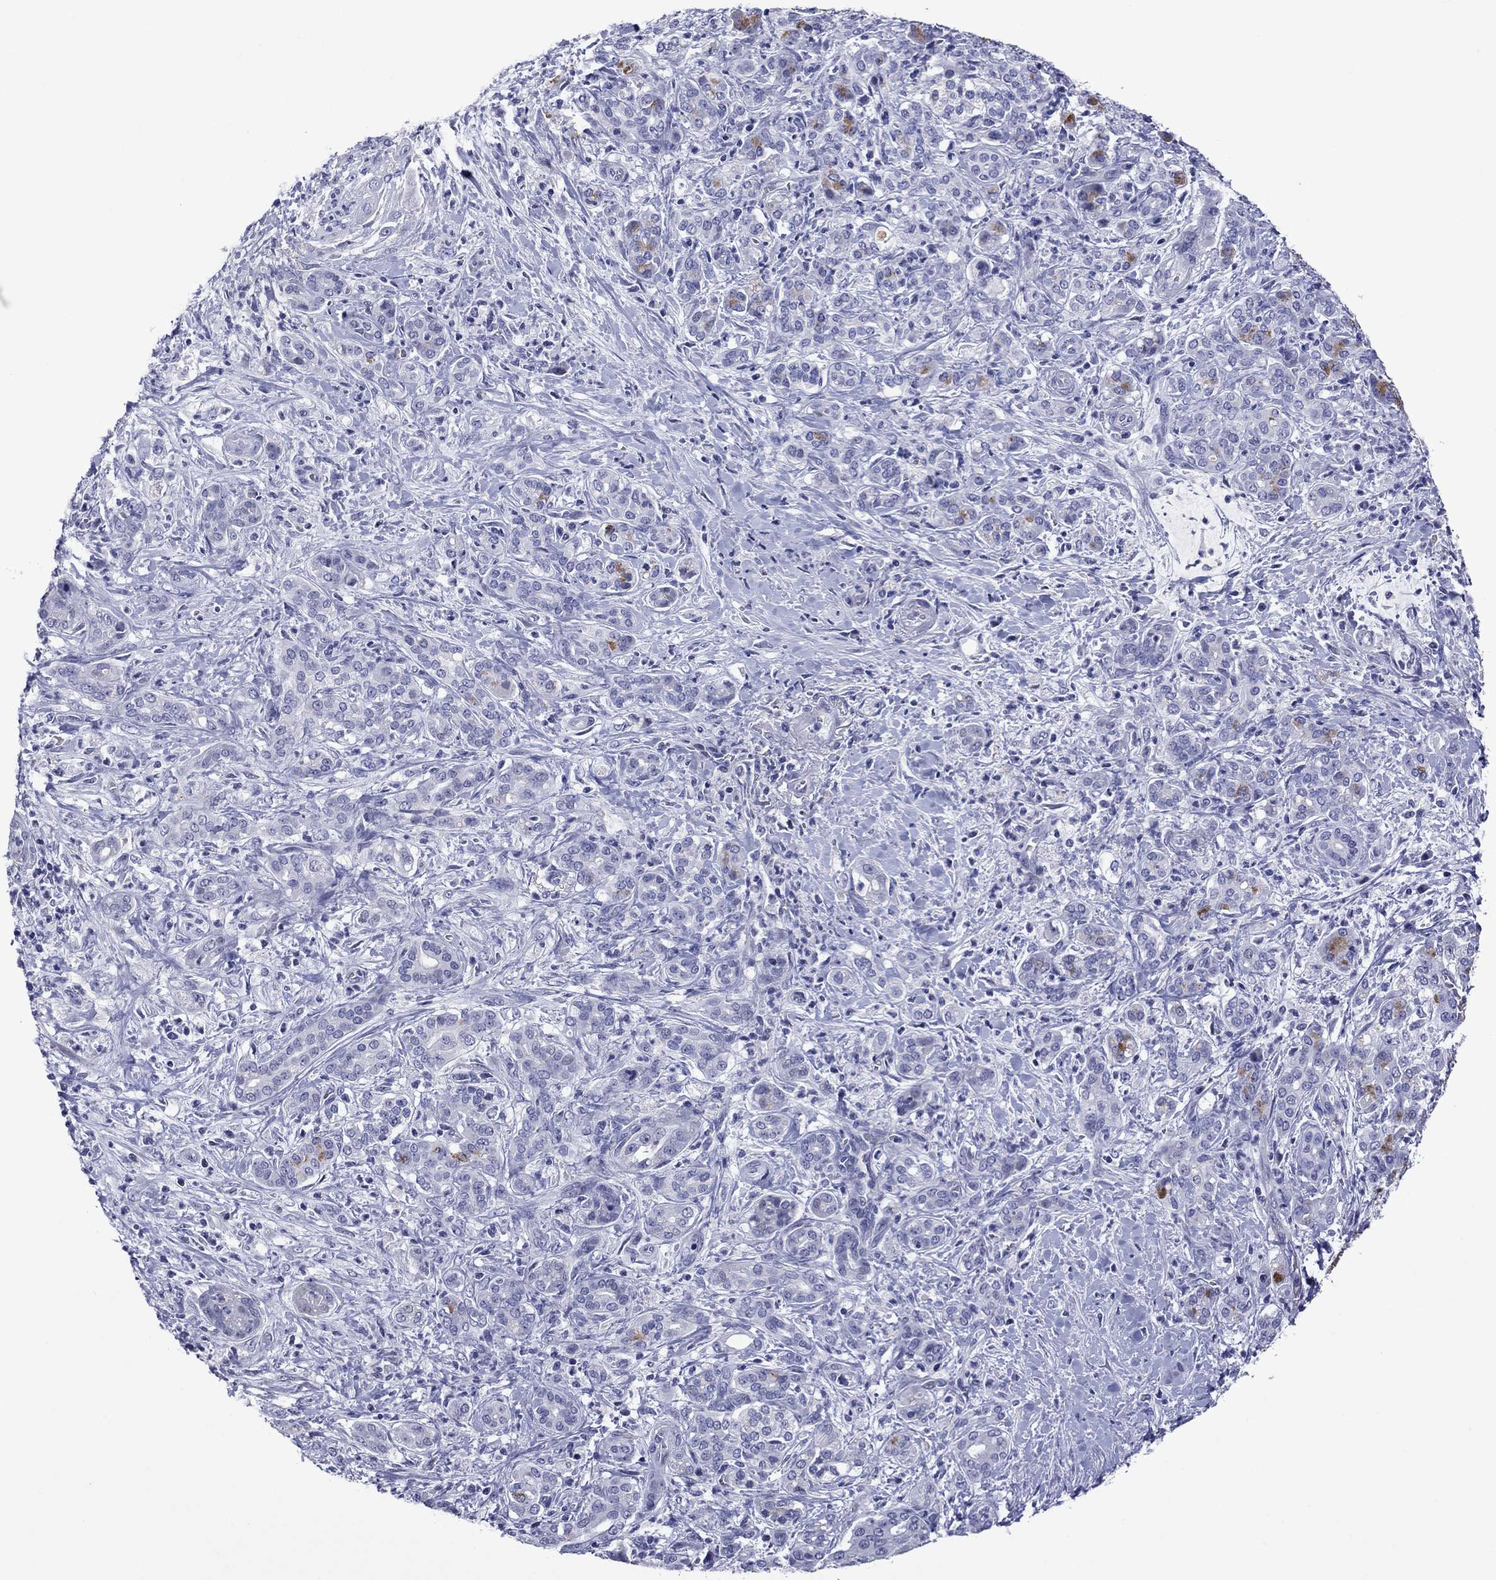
{"staining": {"intensity": "moderate", "quantity": "<25%", "location": "cytoplasmic/membranous"}, "tissue": "pancreatic cancer", "cell_type": "Tumor cells", "image_type": "cancer", "snomed": [{"axis": "morphology", "description": "Normal tissue, NOS"}, {"axis": "morphology", "description": "Inflammation, NOS"}, {"axis": "morphology", "description": "Adenocarcinoma, NOS"}, {"axis": "topography", "description": "Pancreas"}], "caption": "Immunohistochemistry (IHC) of pancreatic cancer (adenocarcinoma) reveals low levels of moderate cytoplasmic/membranous positivity in about <25% of tumor cells. The protein is stained brown, and the nuclei are stained in blue (DAB (3,3'-diaminobenzidine) IHC with brightfield microscopy, high magnification).", "gene": "PIWIL1", "patient": {"sex": "male", "age": 57}}